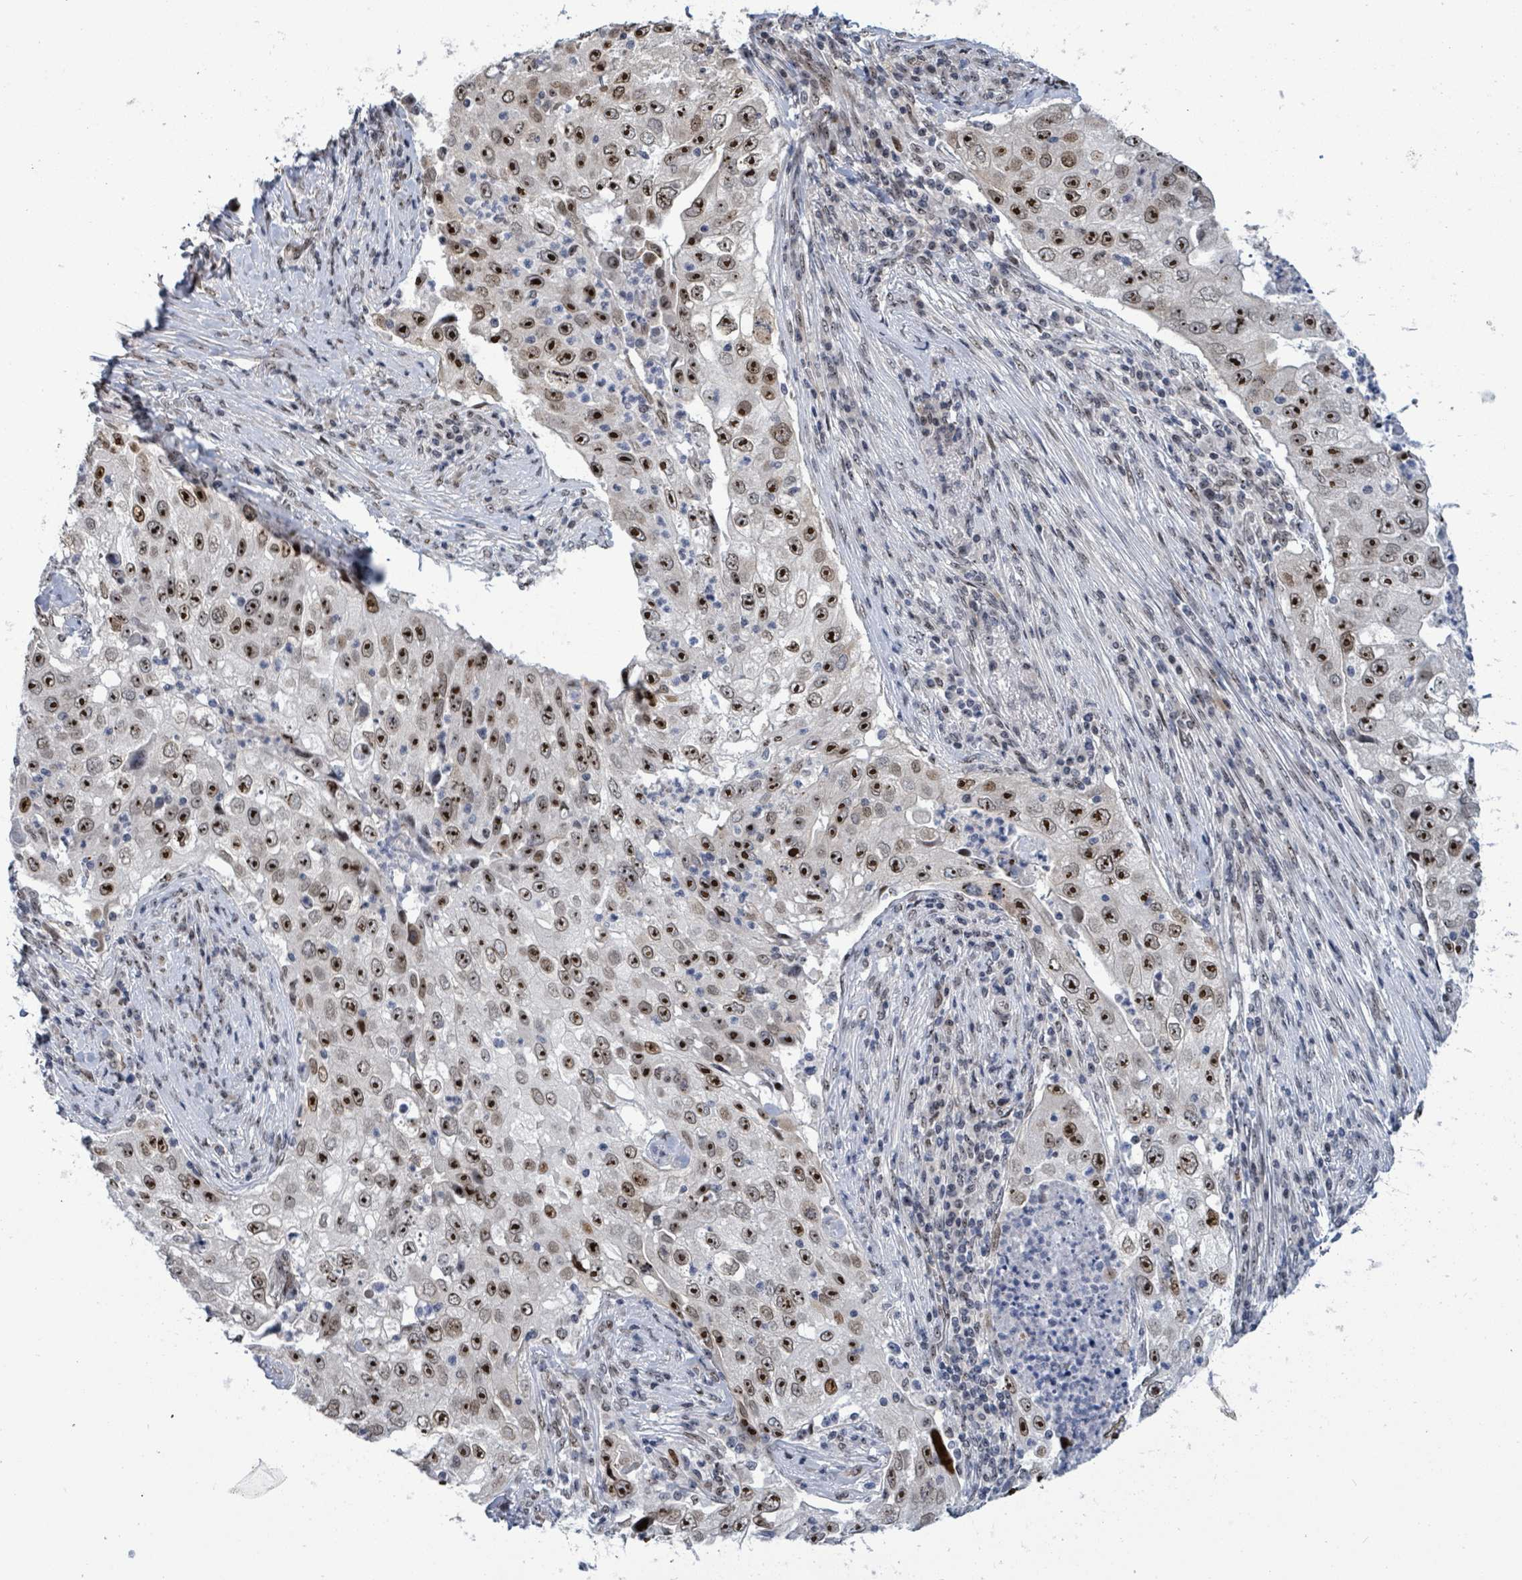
{"staining": {"intensity": "strong", "quantity": ">75%", "location": "nuclear"}, "tissue": "lung cancer", "cell_type": "Tumor cells", "image_type": "cancer", "snomed": [{"axis": "morphology", "description": "Squamous cell carcinoma, NOS"}, {"axis": "topography", "description": "Lung"}], "caption": "IHC of squamous cell carcinoma (lung) displays high levels of strong nuclear positivity in approximately >75% of tumor cells.", "gene": "RRN3", "patient": {"sex": "male", "age": 64}}